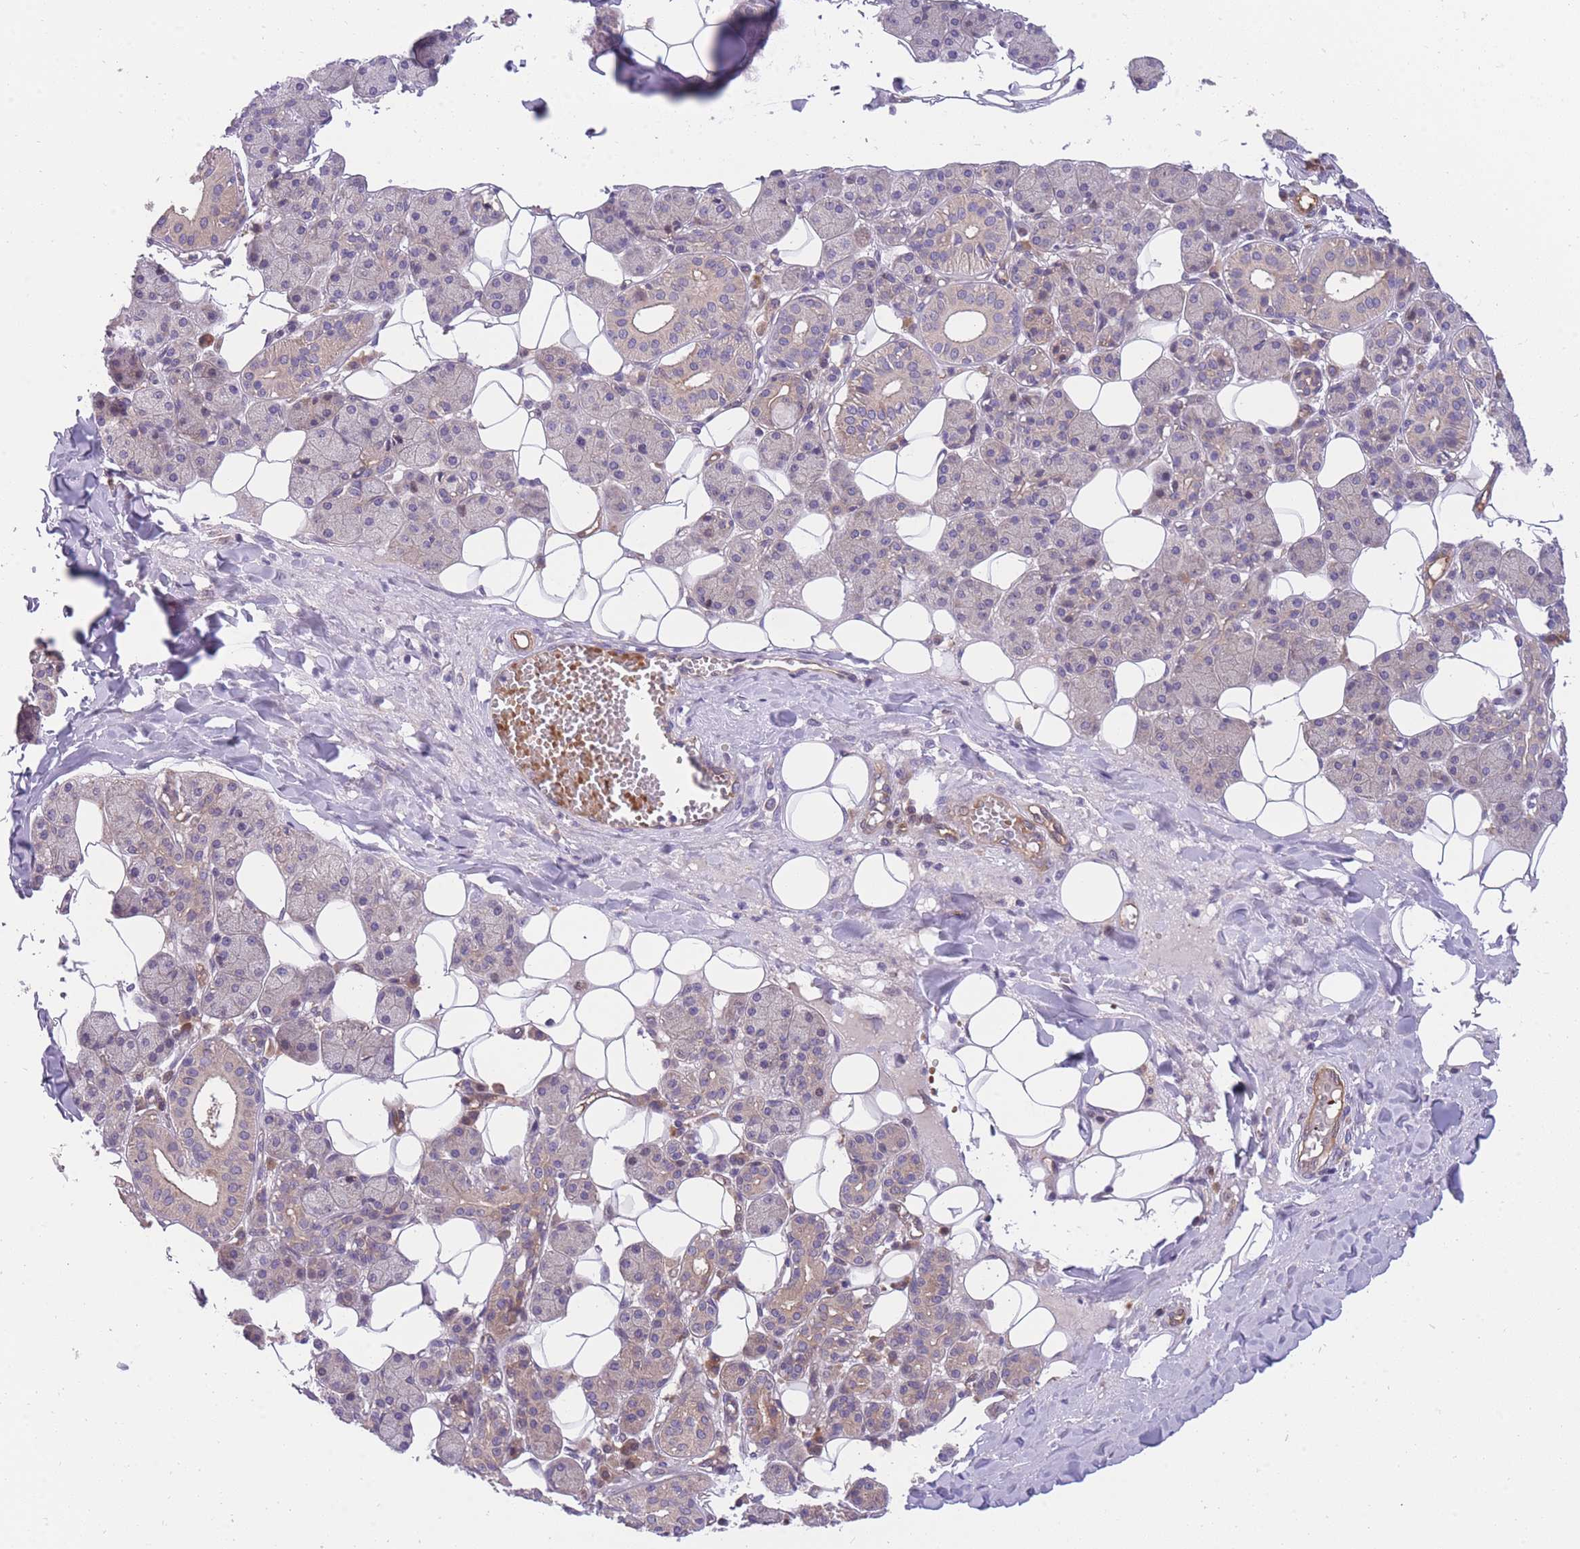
{"staining": {"intensity": "weak", "quantity": "25%-75%", "location": "cytoplasmic/membranous"}, "tissue": "salivary gland", "cell_type": "Glandular cells", "image_type": "normal", "snomed": [{"axis": "morphology", "description": "Normal tissue, NOS"}, {"axis": "topography", "description": "Salivary gland"}], "caption": "Protein staining displays weak cytoplasmic/membranous positivity in about 25%-75% of glandular cells in benign salivary gland. (DAB IHC, brown staining for protein, blue staining for nuclei).", "gene": "CRYGN", "patient": {"sex": "female", "age": 33}}